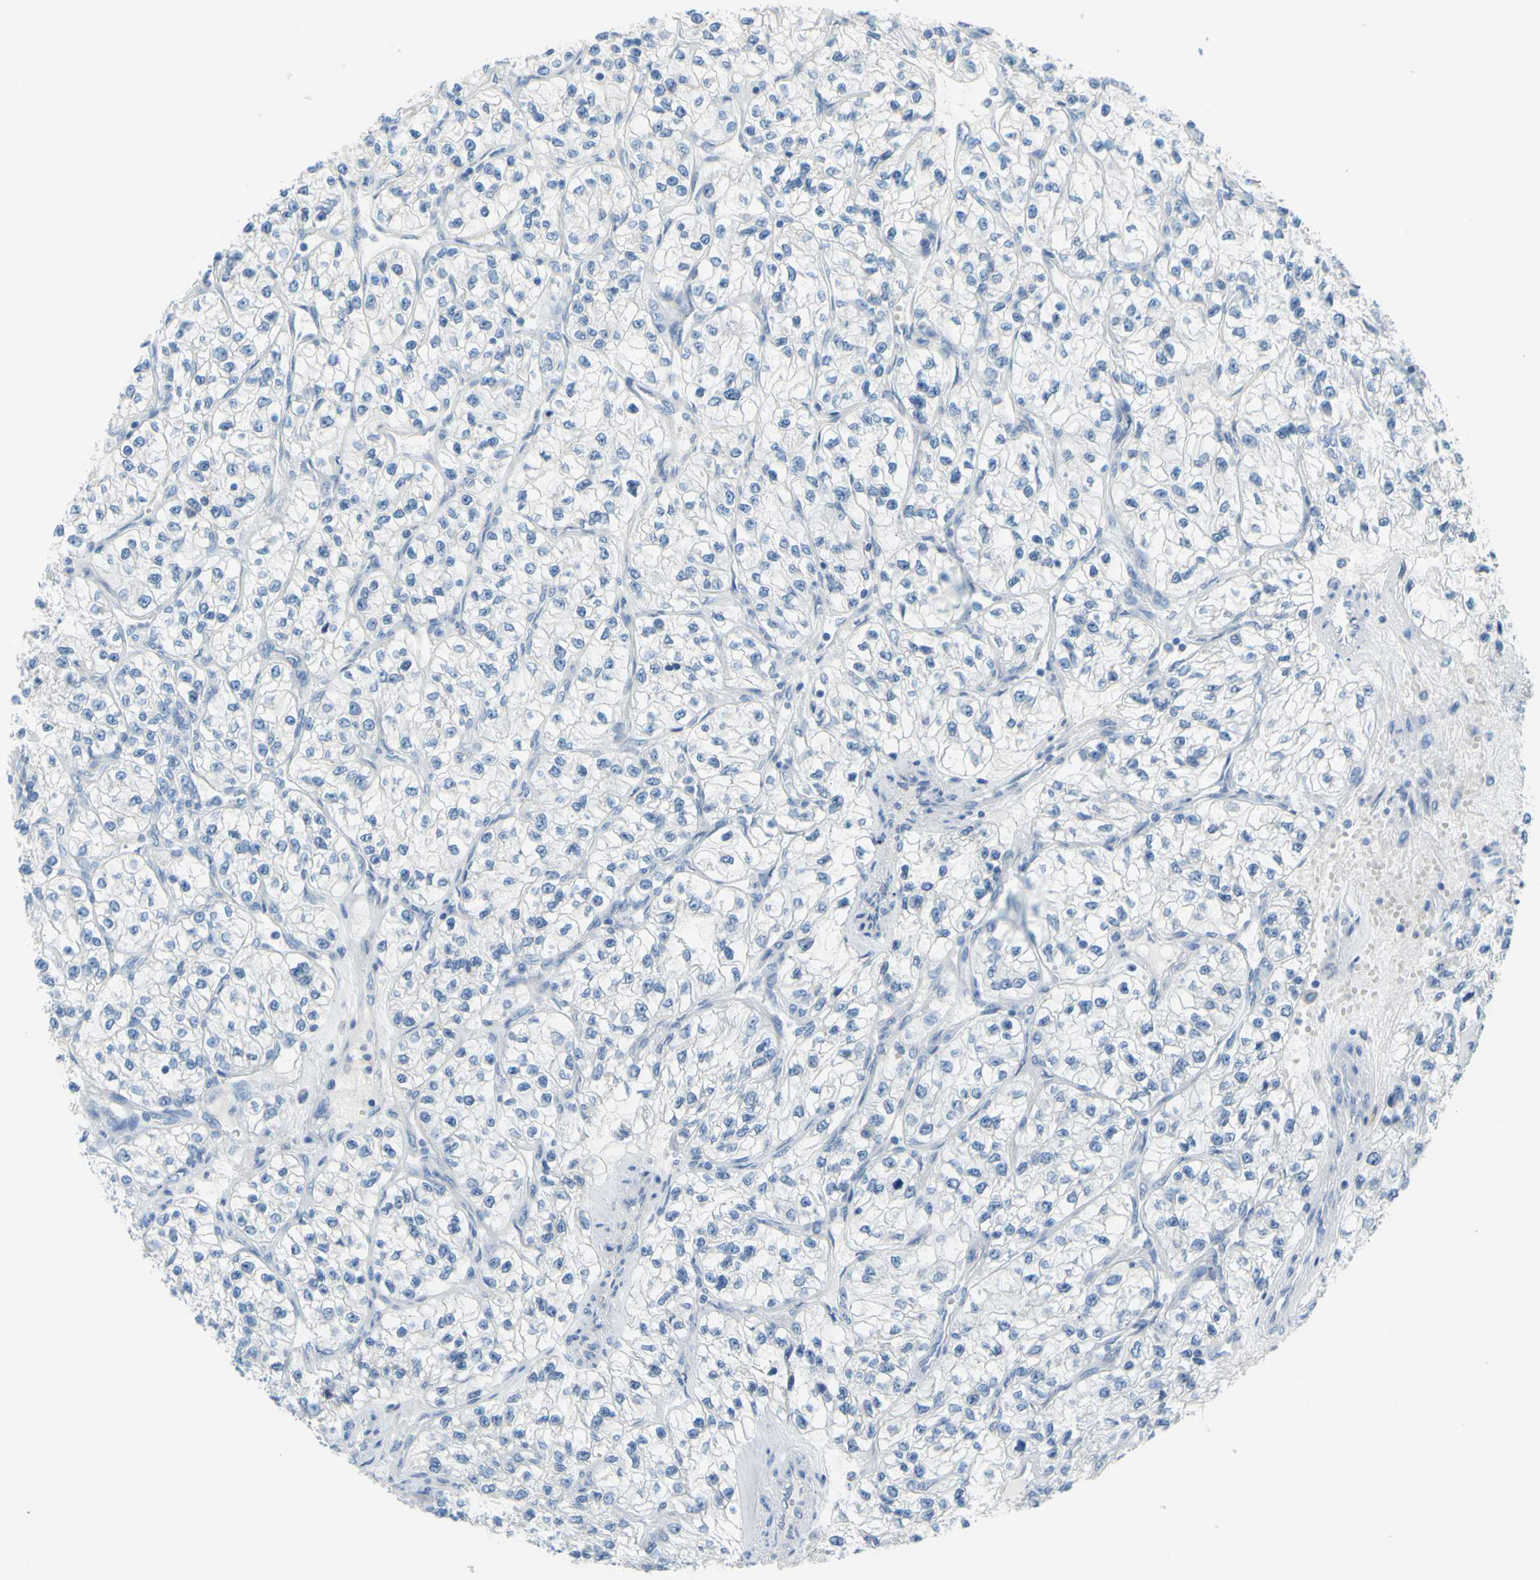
{"staining": {"intensity": "negative", "quantity": "none", "location": "none"}, "tissue": "renal cancer", "cell_type": "Tumor cells", "image_type": "cancer", "snomed": [{"axis": "morphology", "description": "Adenocarcinoma, NOS"}, {"axis": "topography", "description": "Kidney"}], "caption": "The photomicrograph exhibits no significant expression in tumor cells of renal cancer (adenocarcinoma).", "gene": "DCT", "patient": {"sex": "female", "age": 57}}